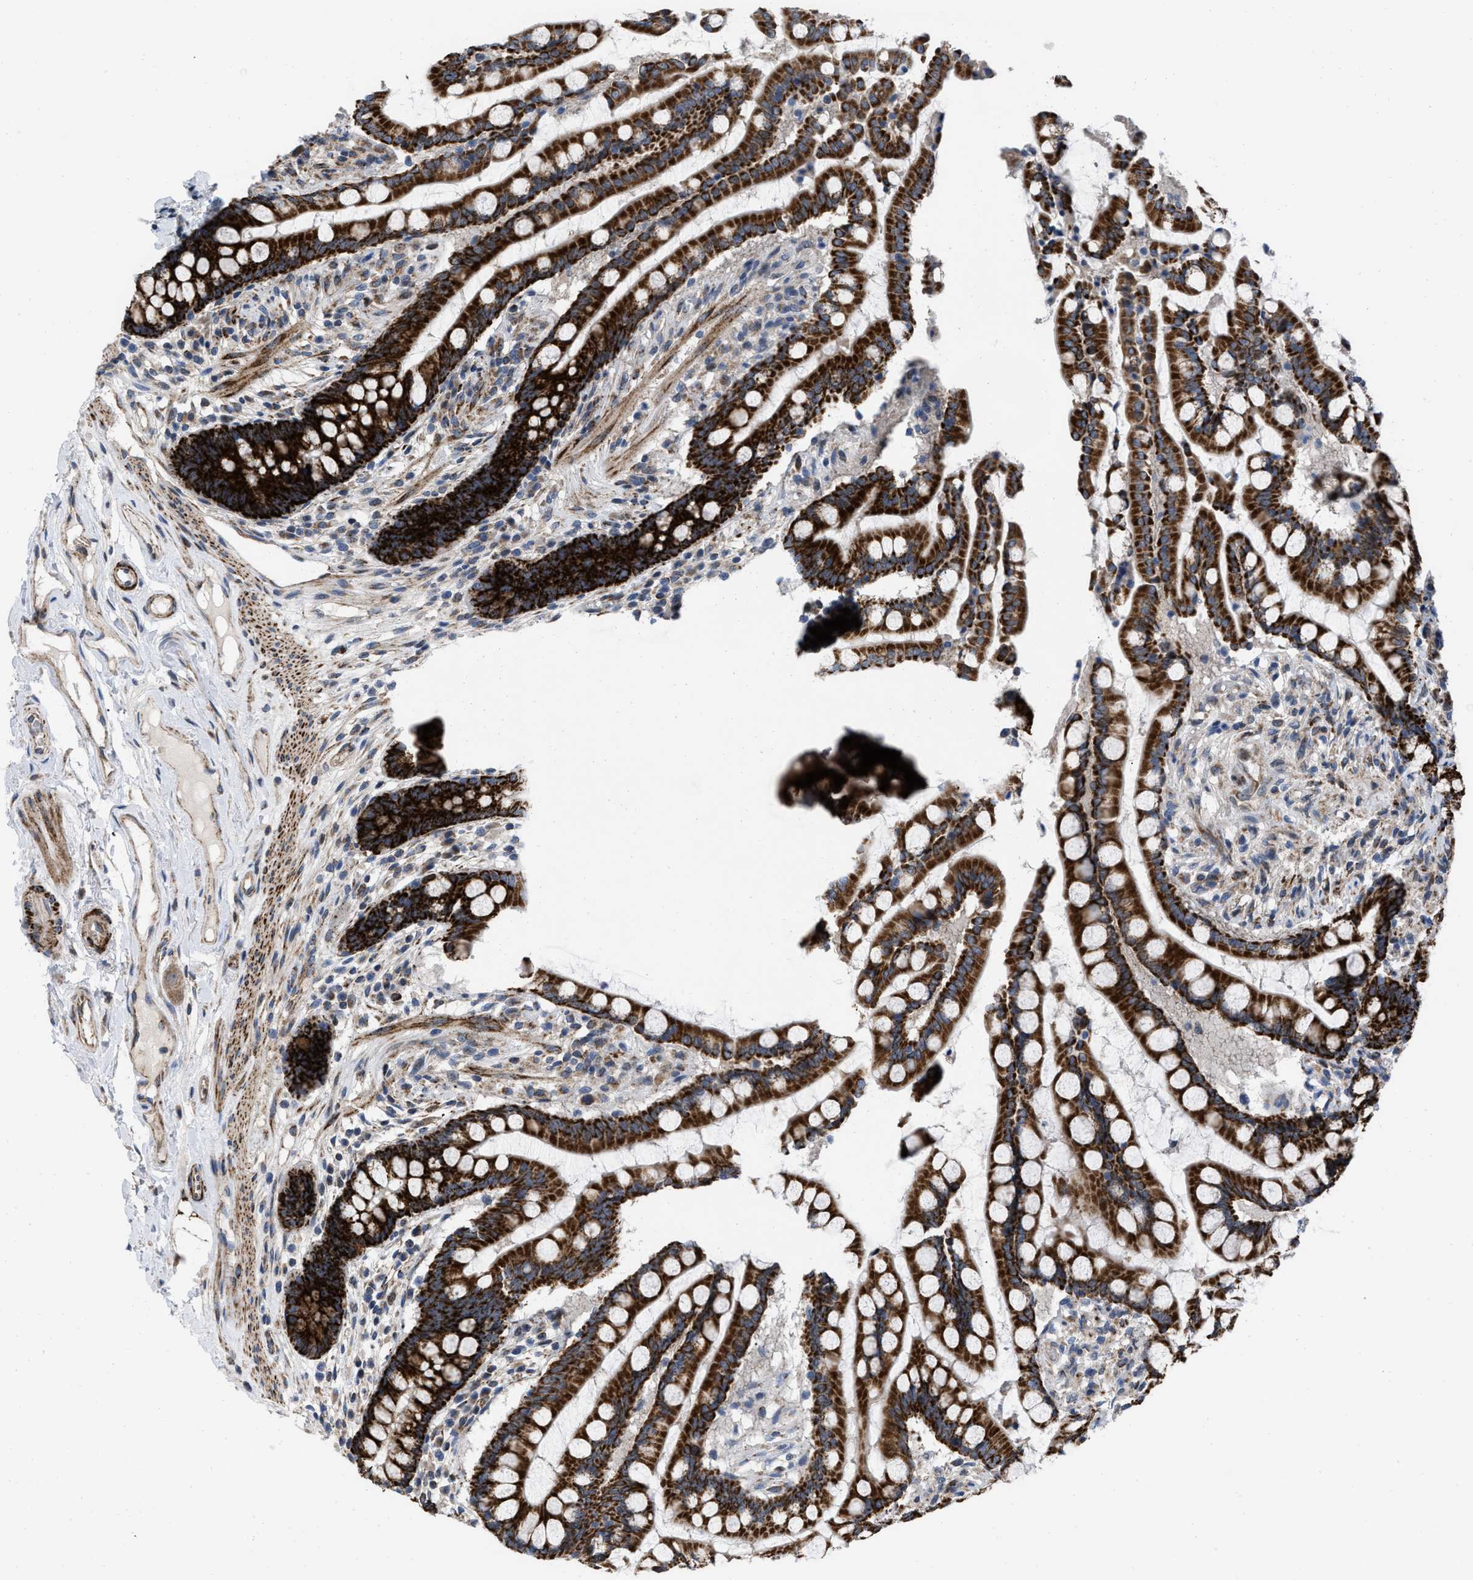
{"staining": {"intensity": "strong", "quantity": ">75%", "location": "cytoplasmic/membranous"}, "tissue": "colon", "cell_type": "Endothelial cells", "image_type": "normal", "snomed": [{"axis": "morphology", "description": "Normal tissue, NOS"}, {"axis": "topography", "description": "Colon"}], "caption": "High-power microscopy captured an IHC micrograph of normal colon, revealing strong cytoplasmic/membranous positivity in about >75% of endothelial cells.", "gene": "AKAP1", "patient": {"sex": "male", "age": 73}}